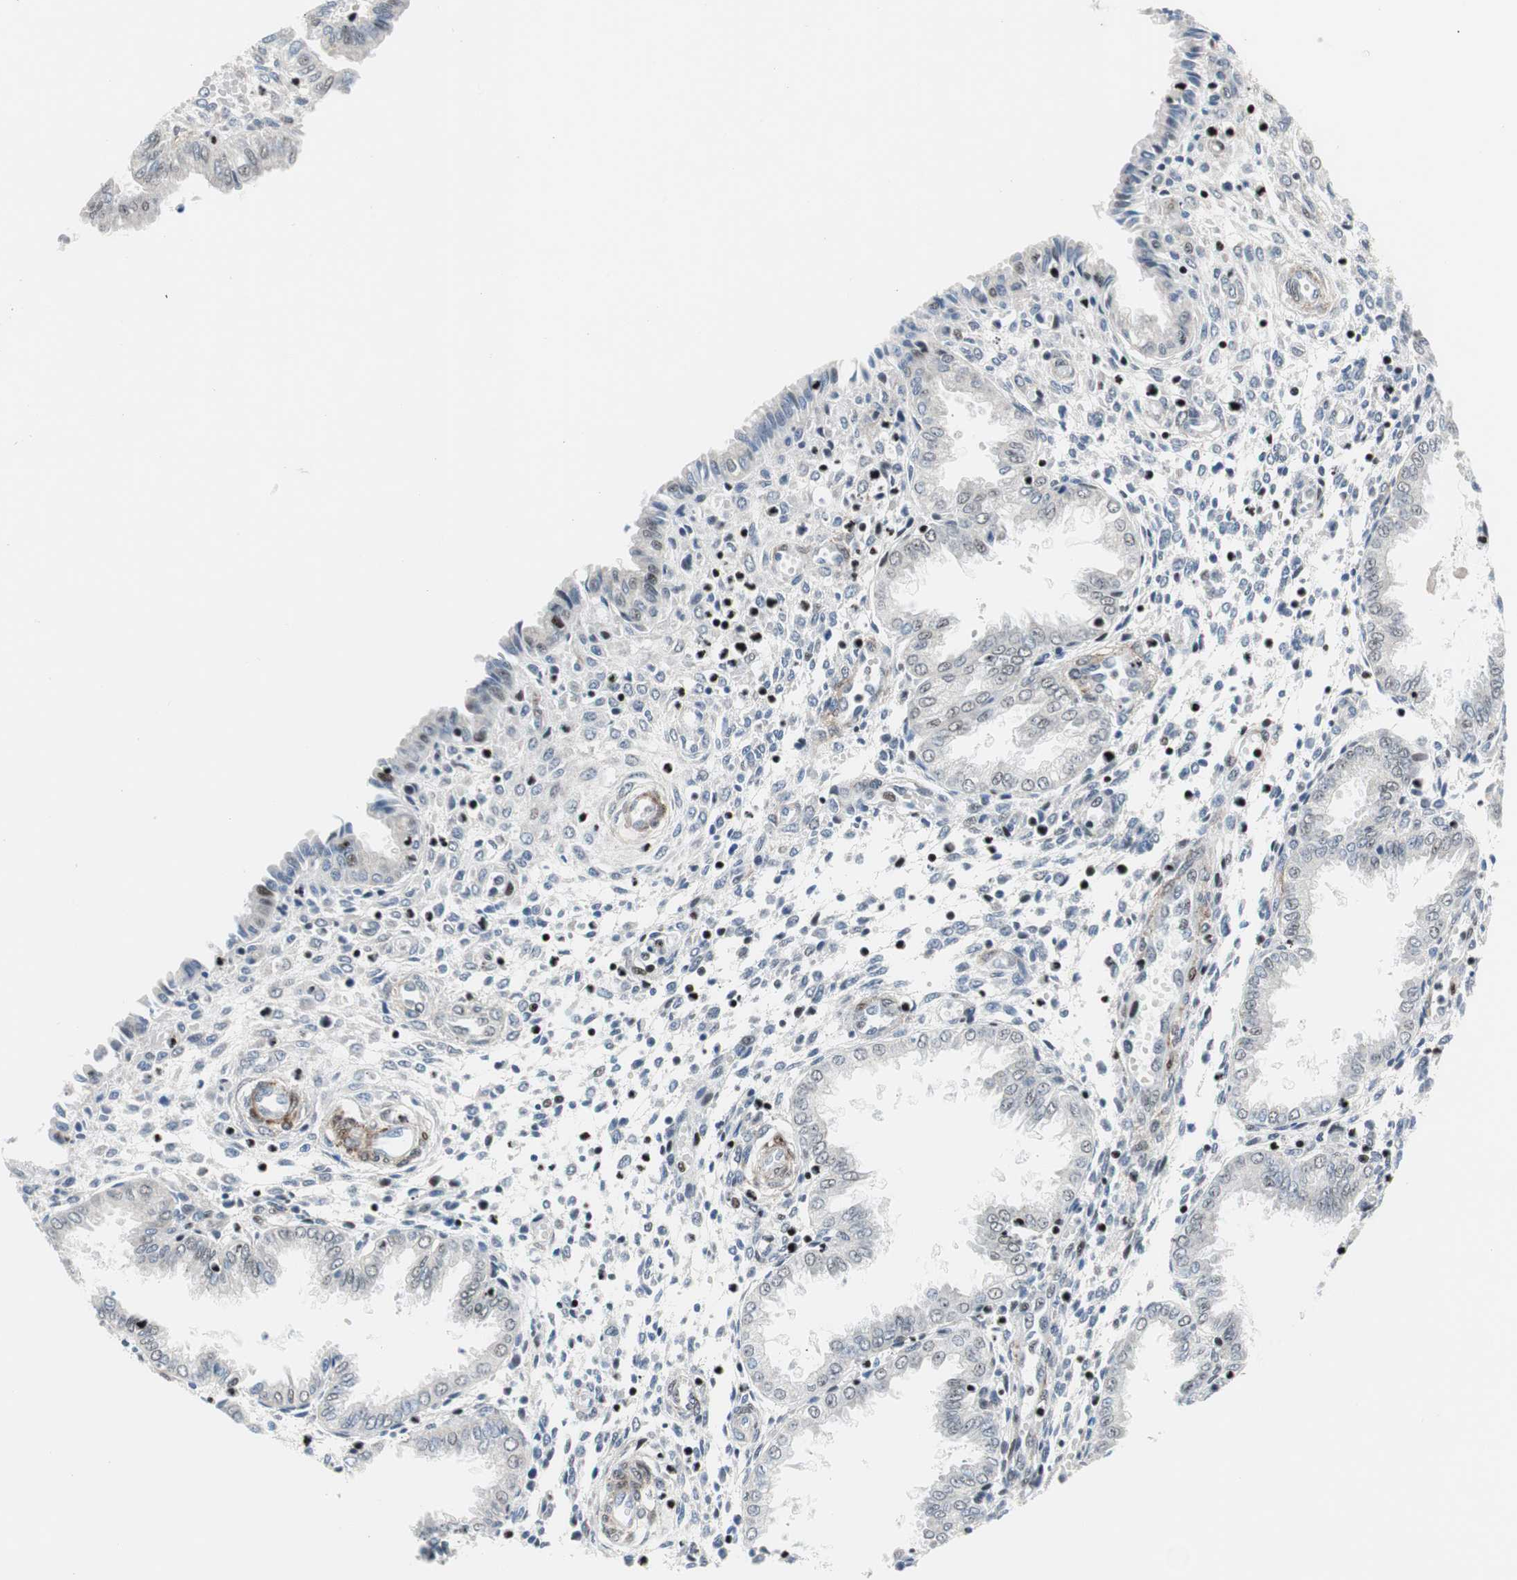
{"staining": {"intensity": "strong", "quantity": "<25%", "location": "nuclear"}, "tissue": "endometrium", "cell_type": "Cells in endometrial stroma", "image_type": "normal", "snomed": [{"axis": "morphology", "description": "Normal tissue, NOS"}, {"axis": "topography", "description": "Endometrium"}], "caption": "The immunohistochemical stain highlights strong nuclear positivity in cells in endometrial stroma of normal endometrium.", "gene": "FBXO44", "patient": {"sex": "female", "age": 33}}